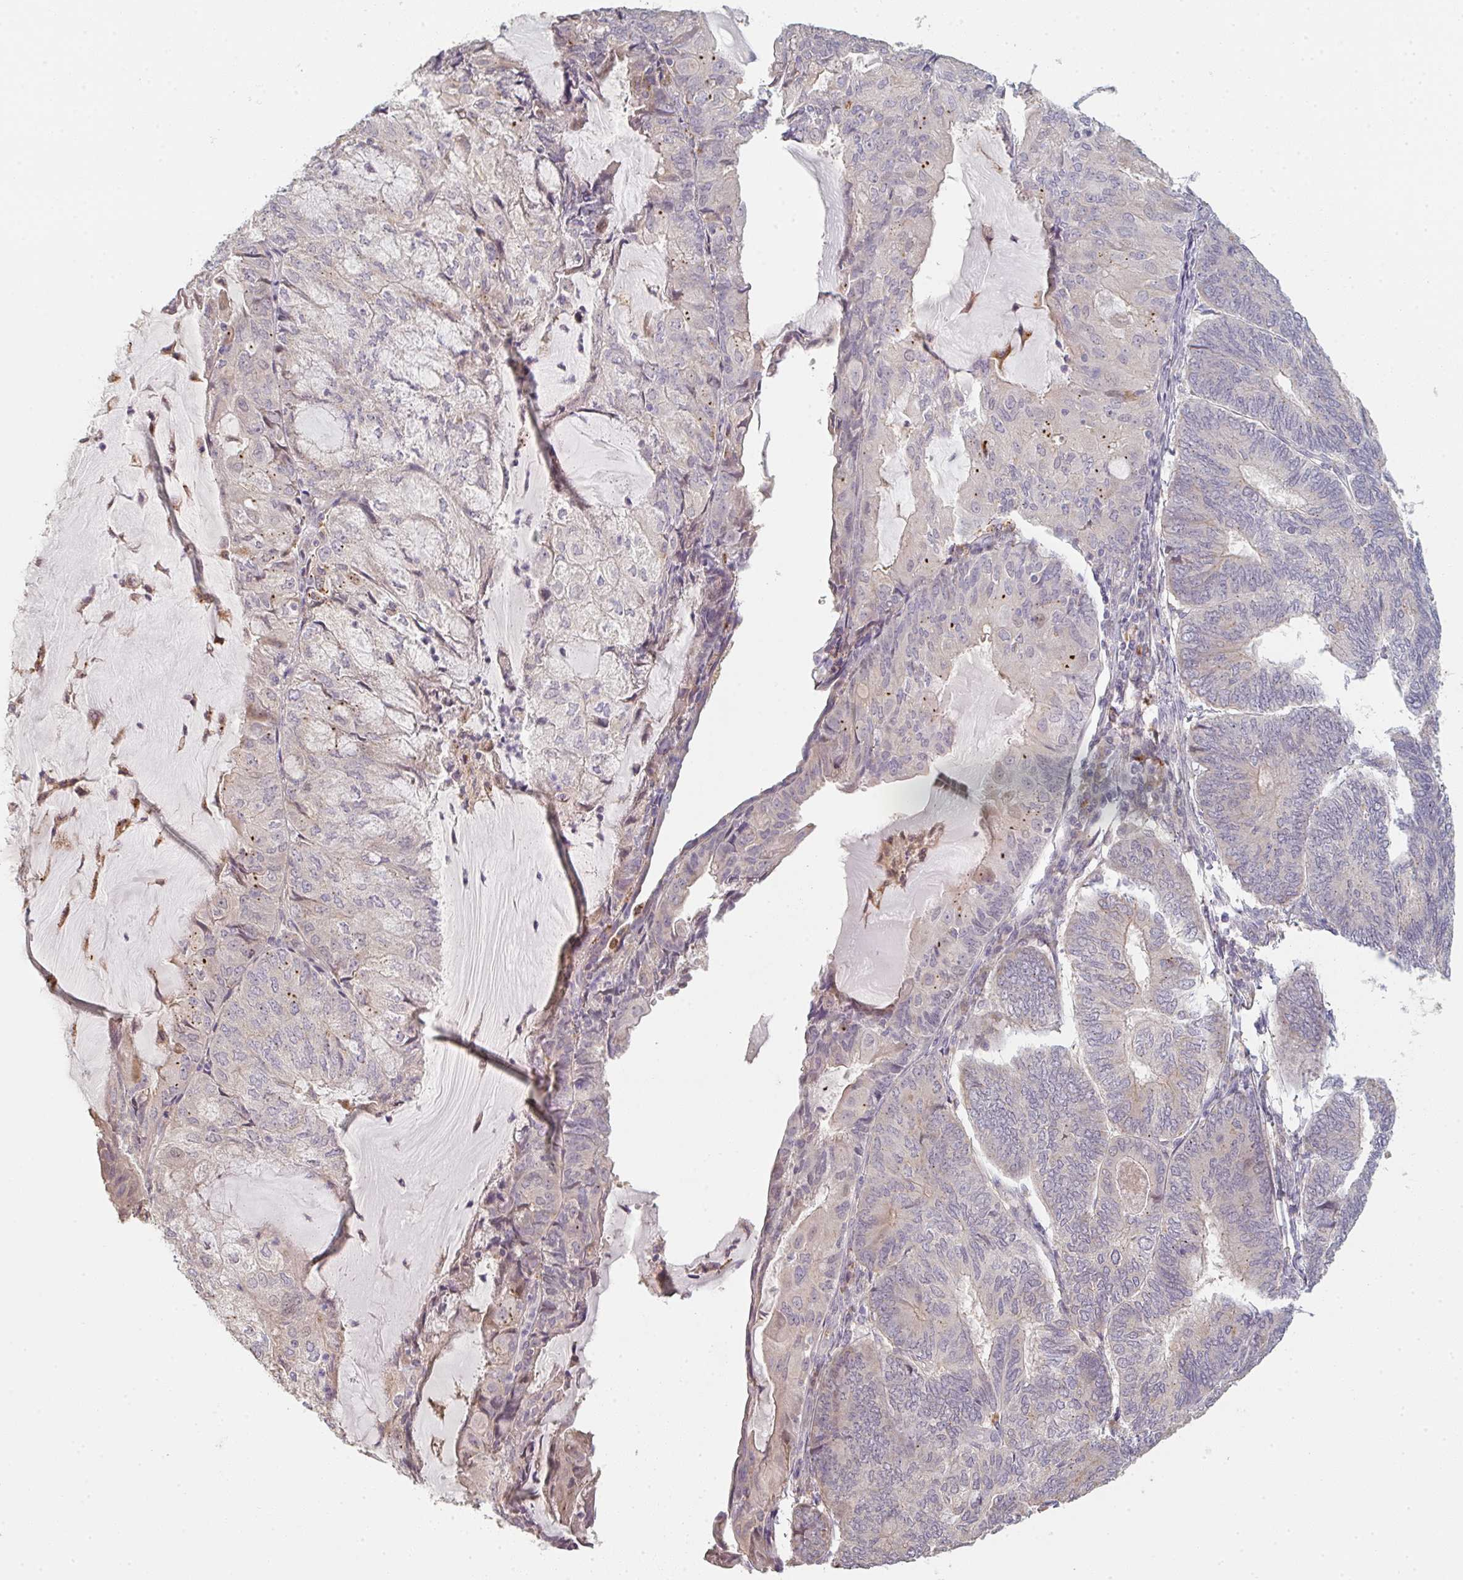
{"staining": {"intensity": "negative", "quantity": "none", "location": "none"}, "tissue": "endometrial cancer", "cell_type": "Tumor cells", "image_type": "cancer", "snomed": [{"axis": "morphology", "description": "Adenocarcinoma, NOS"}, {"axis": "topography", "description": "Endometrium"}], "caption": "Immunohistochemistry photomicrograph of endometrial adenocarcinoma stained for a protein (brown), which shows no positivity in tumor cells.", "gene": "TMEM237", "patient": {"sex": "female", "age": 81}}